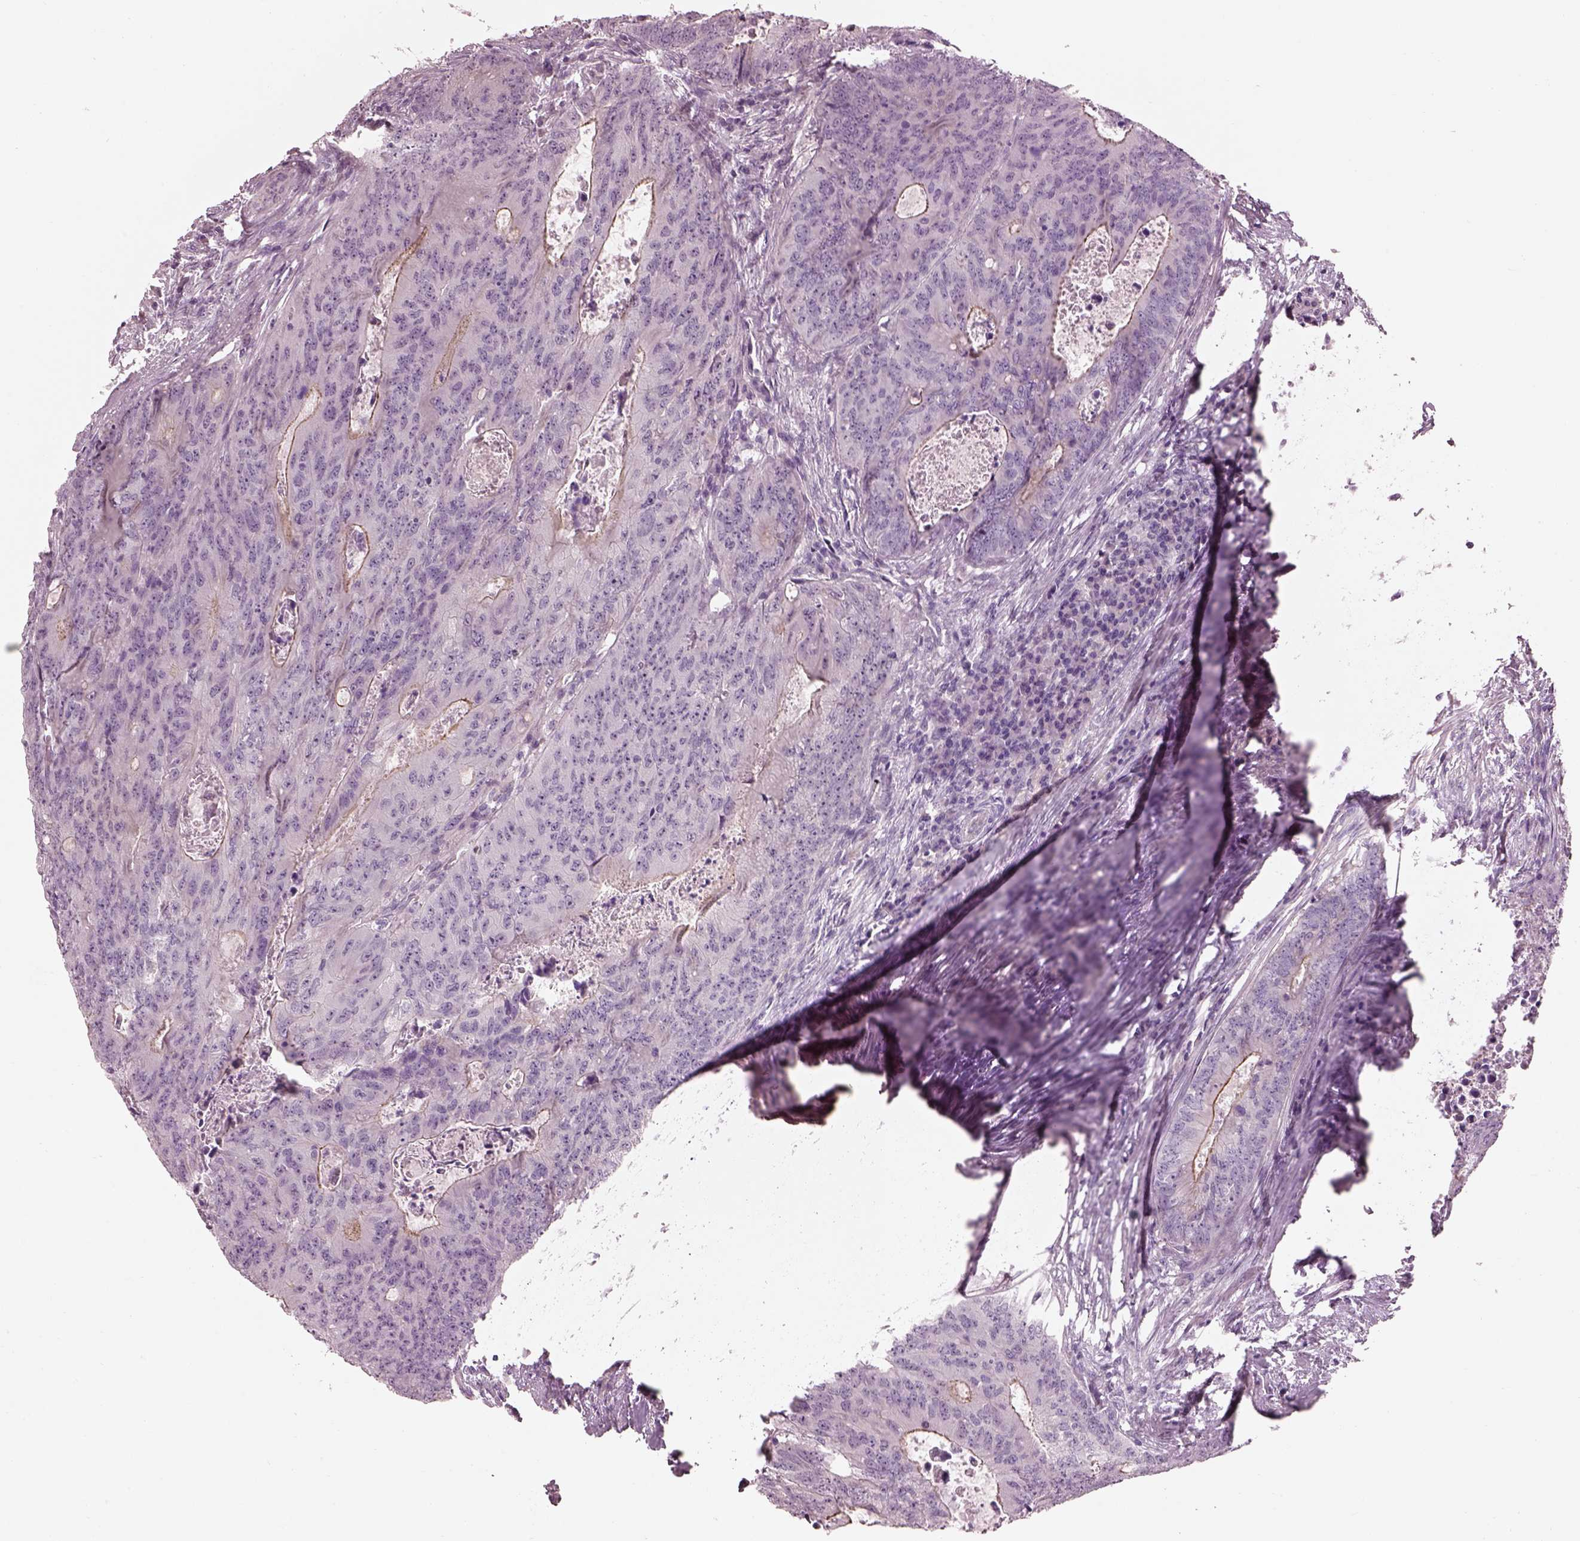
{"staining": {"intensity": "negative", "quantity": "none", "location": "none"}, "tissue": "colorectal cancer", "cell_type": "Tumor cells", "image_type": "cancer", "snomed": [{"axis": "morphology", "description": "Adenocarcinoma, NOS"}, {"axis": "topography", "description": "Colon"}], "caption": "Immunohistochemistry of human colorectal cancer displays no expression in tumor cells.", "gene": "CACNG4", "patient": {"sex": "male", "age": 67}}